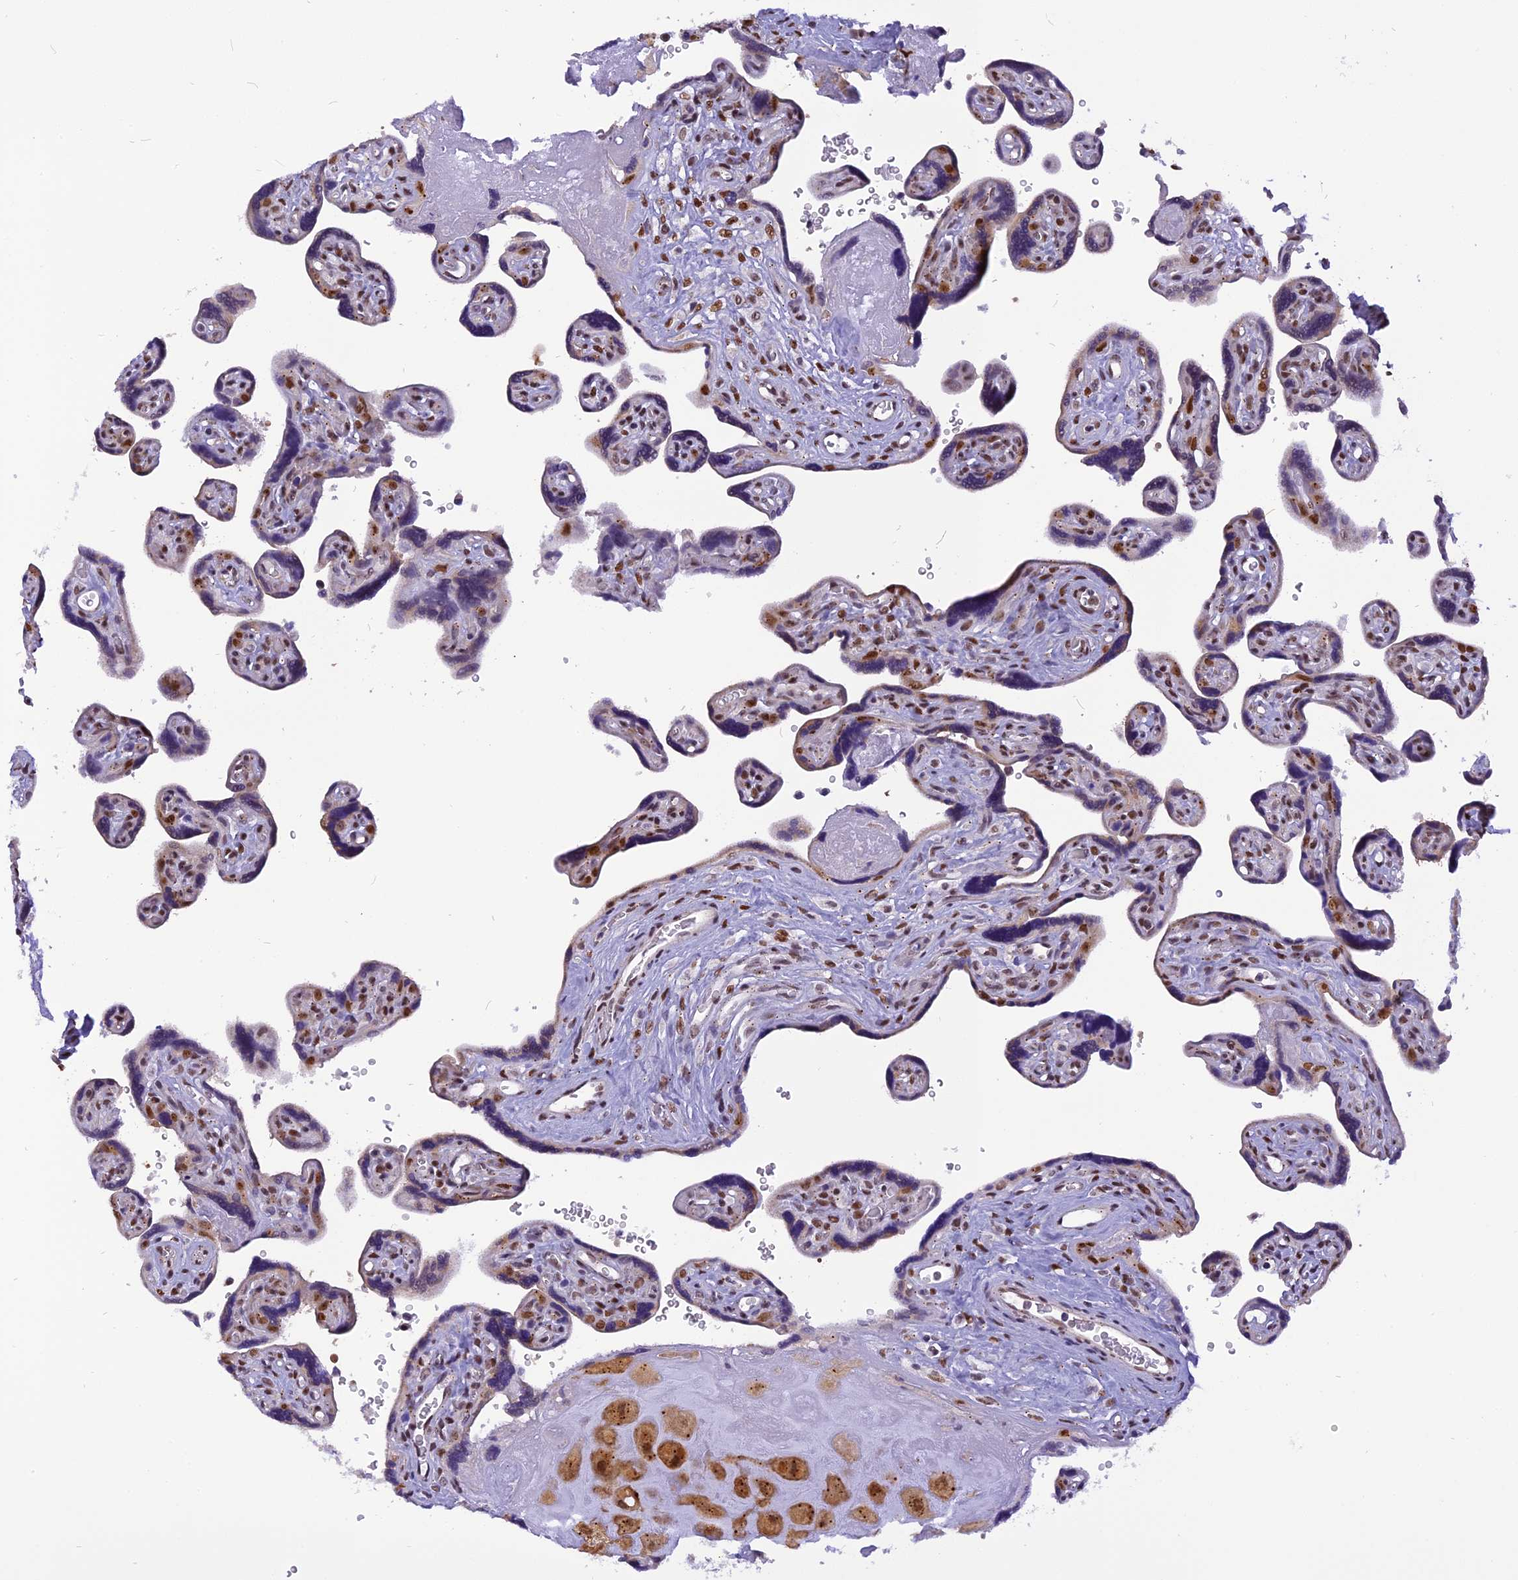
{"staining": {"intensity": "moderate", "quantity": ">75%", "location": "cytoplasmic/membranous,nuclear"}, "tissue": "placenta", "cell_type": "Decidual cells", "image_type": "normal", "snomed": [{"axis": "morphology", "description": "Normal tissue, NOS"}, {"axis": "topography", "description": "Placenta"}], "caption": "Moderate cytoplasmic/membranous,nuclear staining is identified in approximately >75% of decidual cells in benign placenta. (Brightfield microscopy of DAB IHC at high magnification).", "gene": "IRF2BP1", "patient": {"sex": "female", "age": 39}}